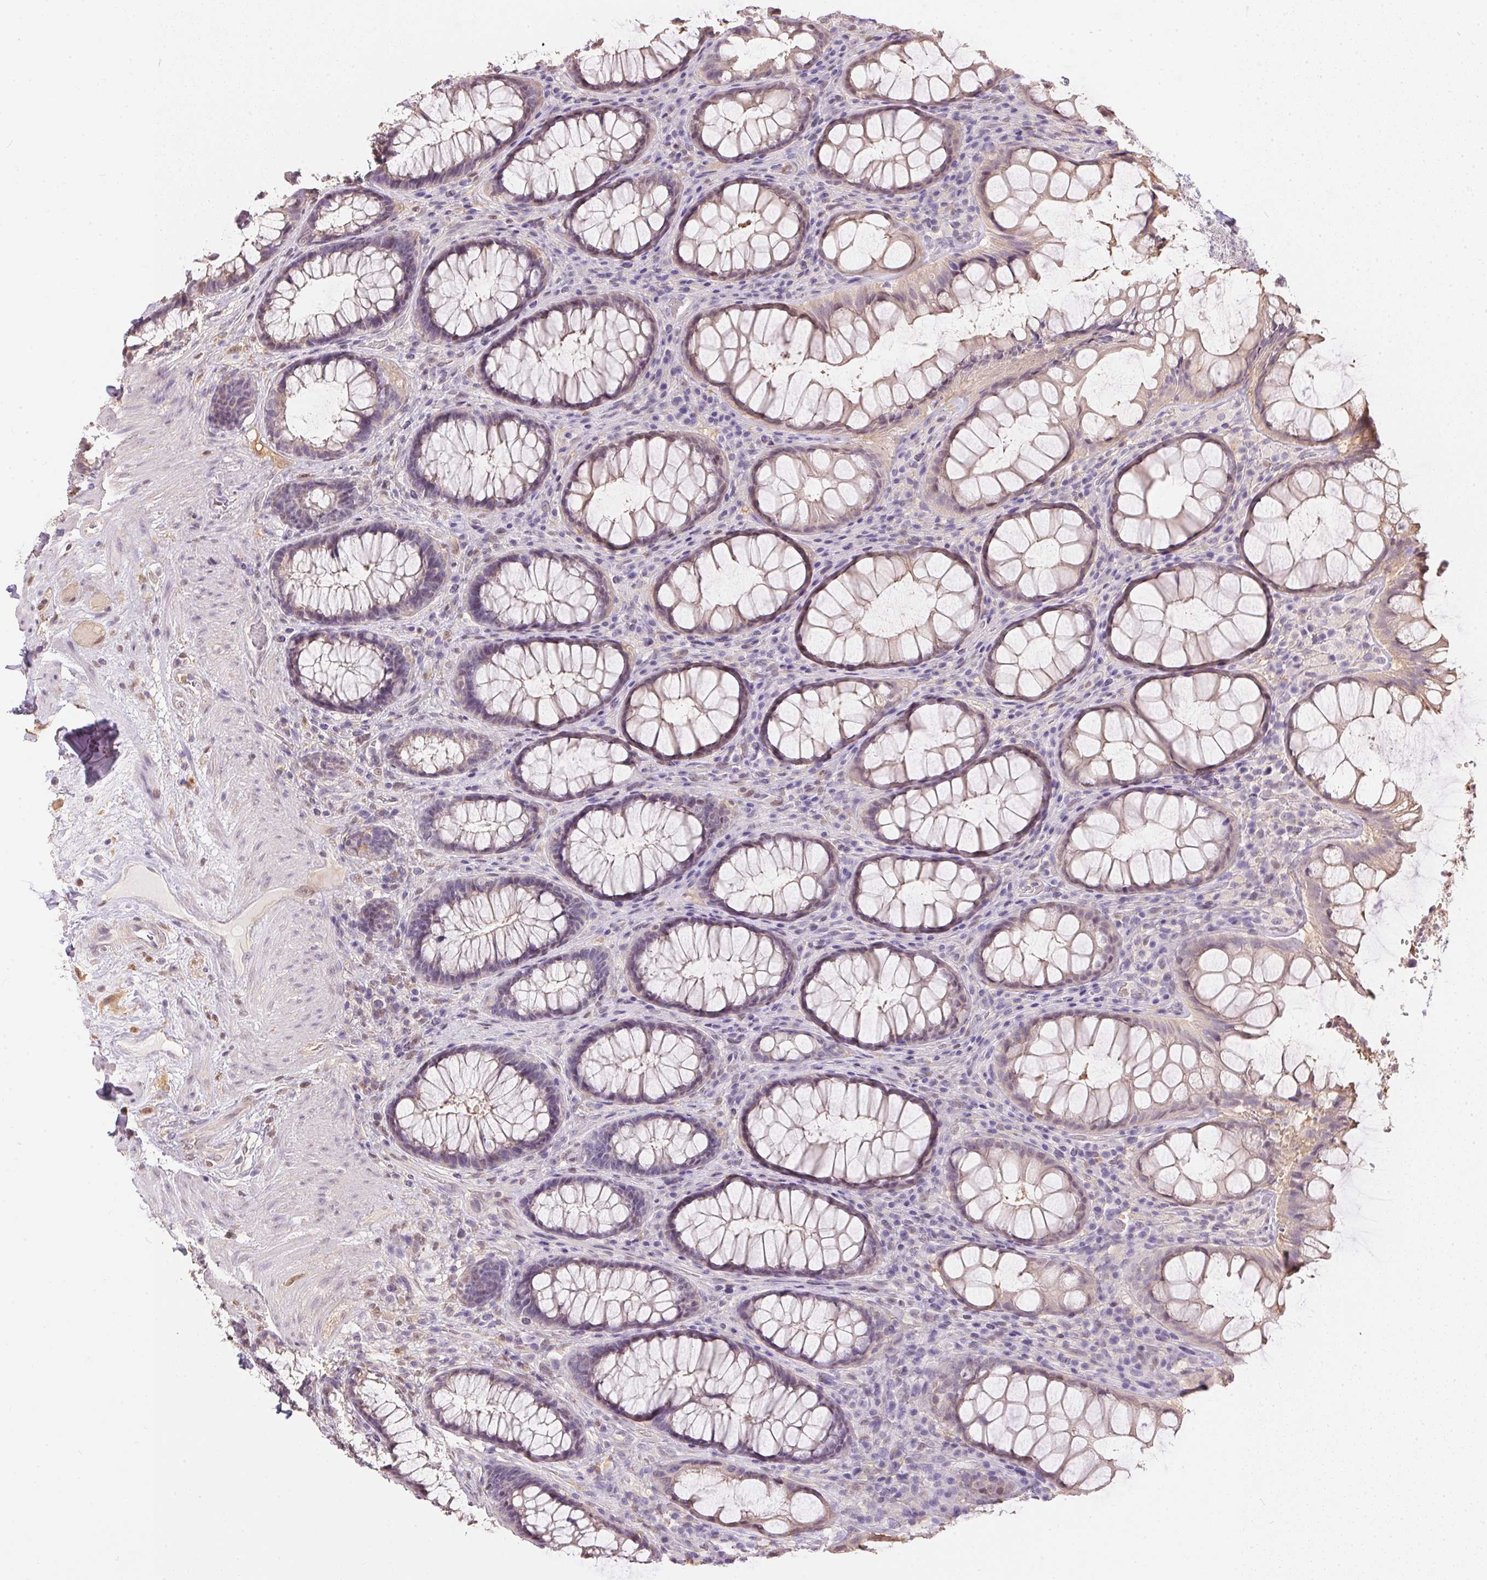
{"staining": {"intensity": "negative", "quantity": "none", "location": "none"}, "tissue": "rectum", "cell_type": "Glandular cells", "image_type": "normal", "snomed": [{"axis": "morphology", "description": "Normal tissue, NOS"}, {"axis": "topography", "description": "Rectum"}], "caption": "DAB (3,3'-diaminobenzidine) immunohistochemical staining of benign rectum demonstrates no significant positivity in glandular cells.", "gene": "S100A3", "patient": {"sex": "male", "age": 72}}